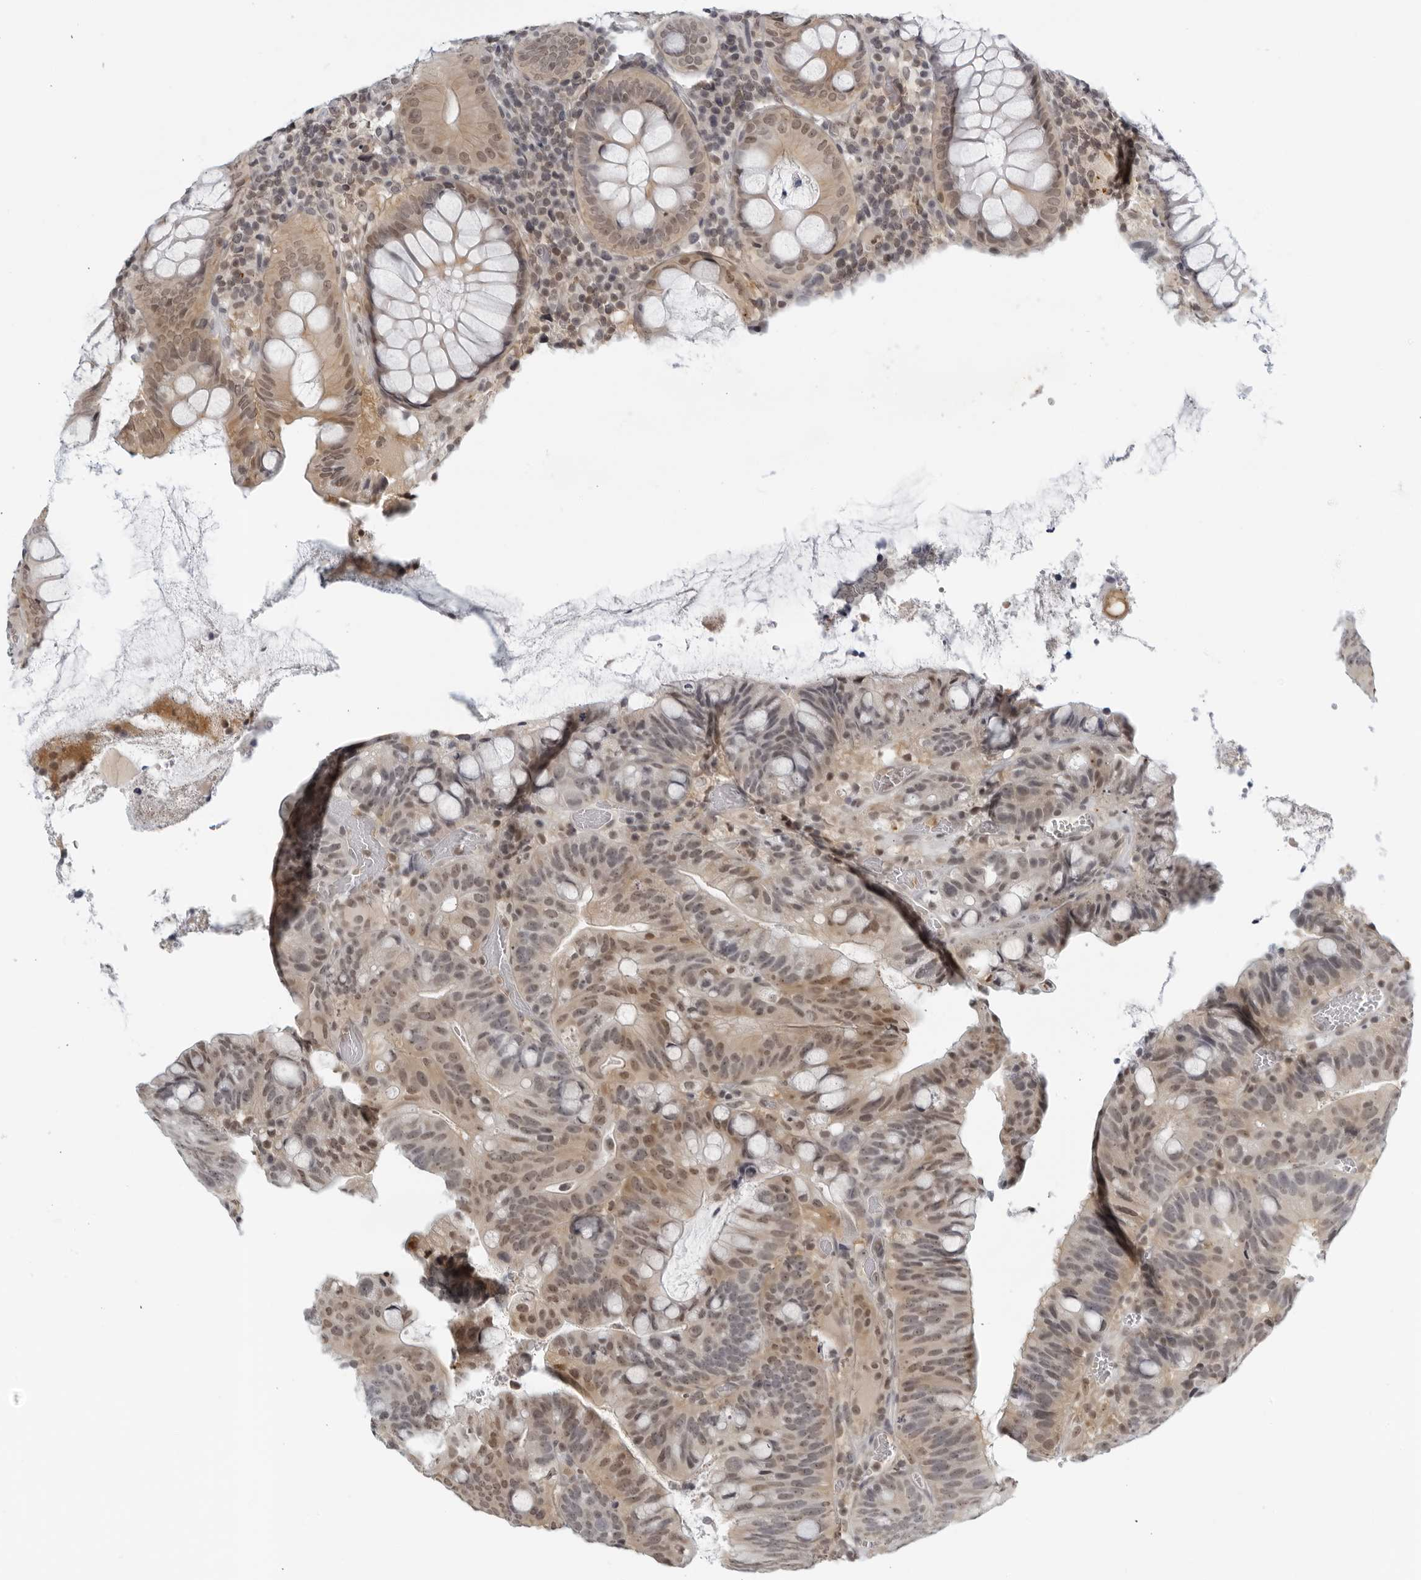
{"staining": {"intensity": "moderate", "quantity": "<25%", "location": "nuclear"}, "tissue": "colorectal cancer", "cell_type": "Tumor cells", "image_type": "cancer", "snomed": [{"axis": "morphology", "description": "Adenocarcinoma, NOS"}, {"axis": "topography", "description": "Colon"}], "caption": "Immunohistochemical staining of colorectal cancer (adenocarcinoma) demonstrates low levels of moderate nuclear protein staining in approximately <25% of tumor cells.", "gene": "CC2D1B", "patient": {"sex": "female", "age": 66}}